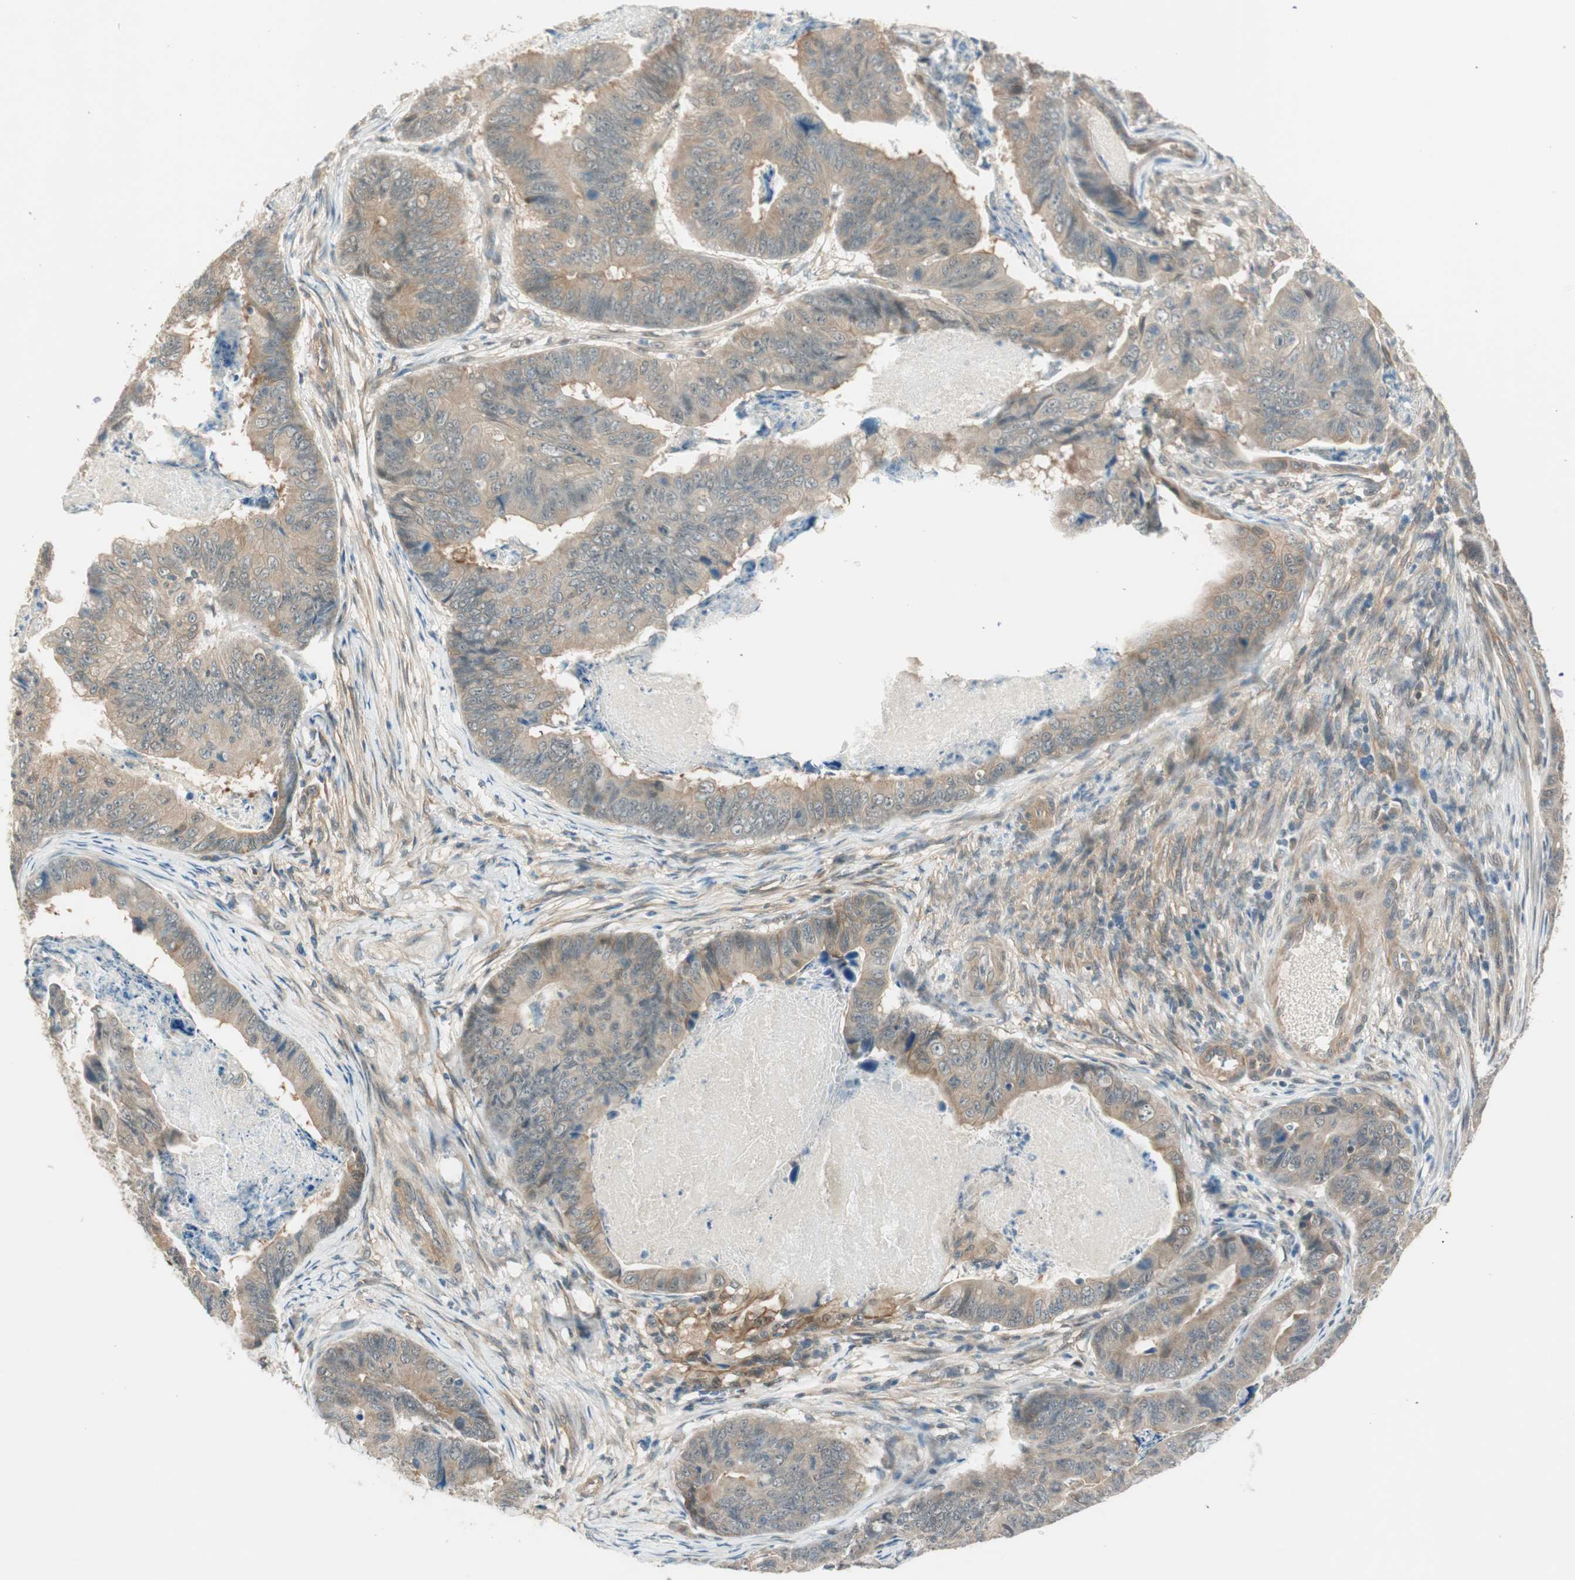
{"staining": {"intensity": "weak", "quantity": ">75%", "location": "cytoplasmic/membranous"}, "tissue": "stomach cancer", "cell_type": "Tumor cells", "image_type": "cancer", "snomed": [{"axis": "morphology", "description": "Adenocarcinoma, NOS"}, {"axis": "topography", "description": "Stomach, lower"}], "caption": "Adenocarcinoma (stomach) stained with a protein marker demonstrates weak staining in tumor cells.", "gene": "PSMD8", "patient": {"sex": "male", "age": 77}}